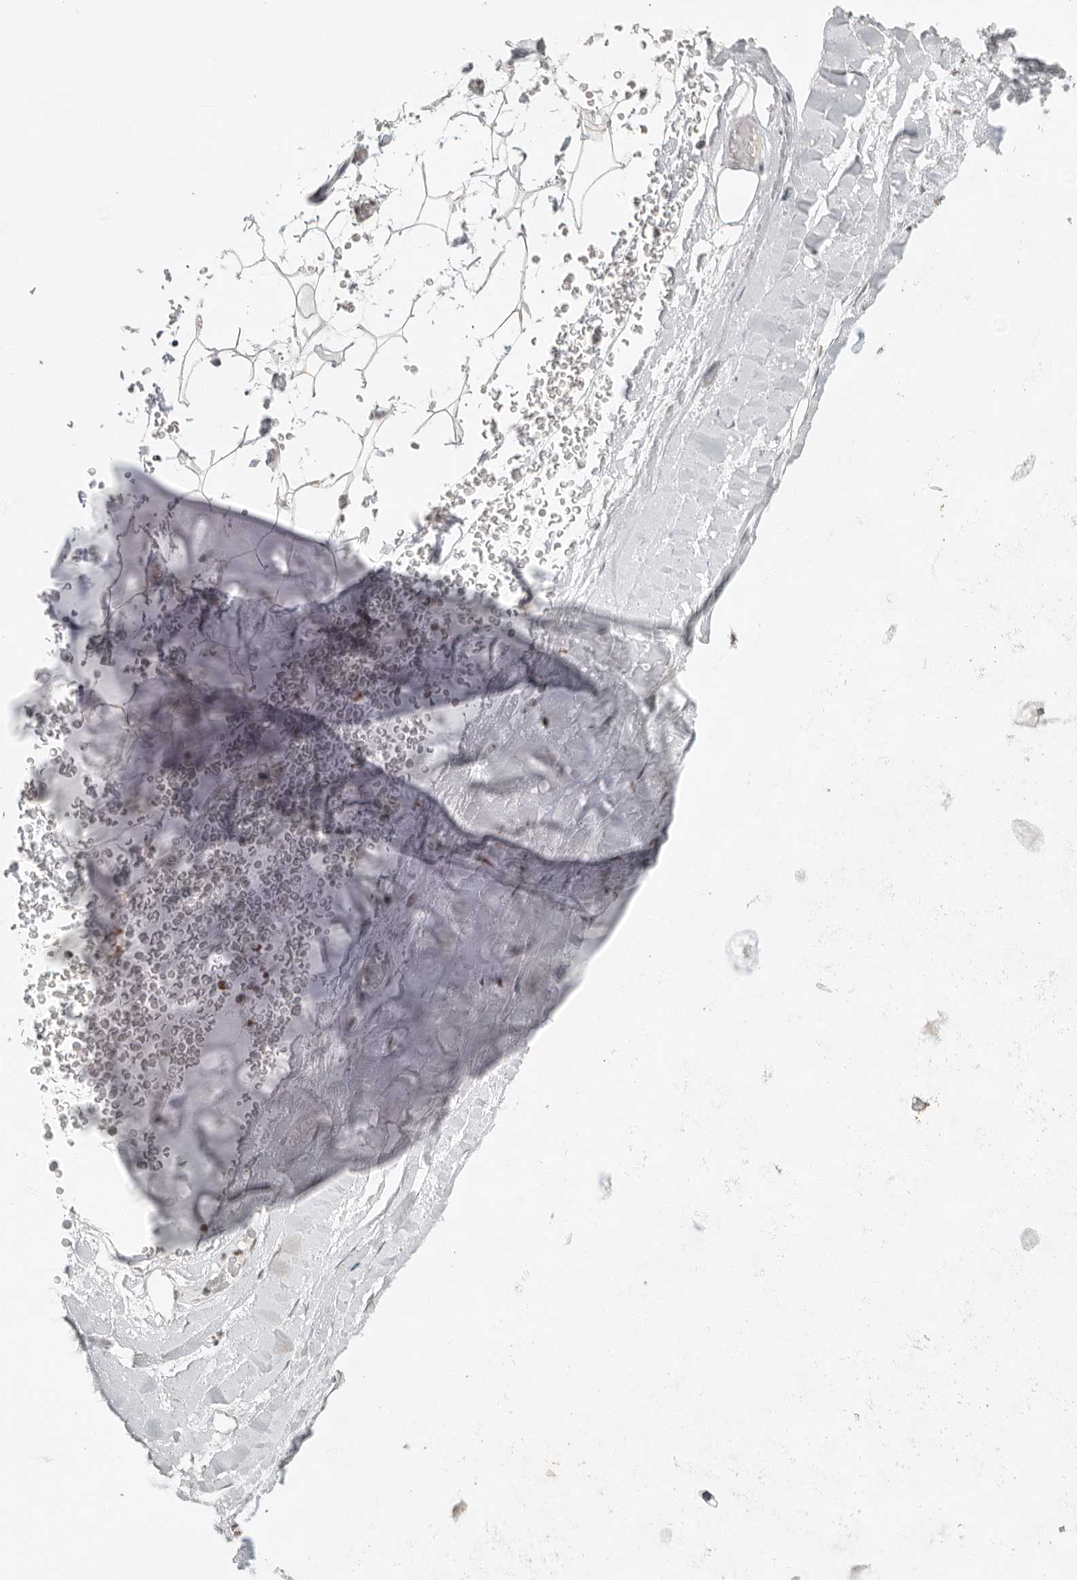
{"staining": {"intensity": "negative", "quantity": "none", "location": "none"}, "tissue": "adipose tissue", "cell_type": "Adipocytes", "image_type": "normal", "snomed": [{"axis": "morphology", "description": "Normal tissue, NOS"}, {"axis": "topography", "description": "Bronchus"}], "caption": "This is an immunohistochemistry (IHC) image of normal human adipose tissue. There is no staining in adipocytes.", "gene": "RPA2", "patient": {"sex": "male", "age": 66}}